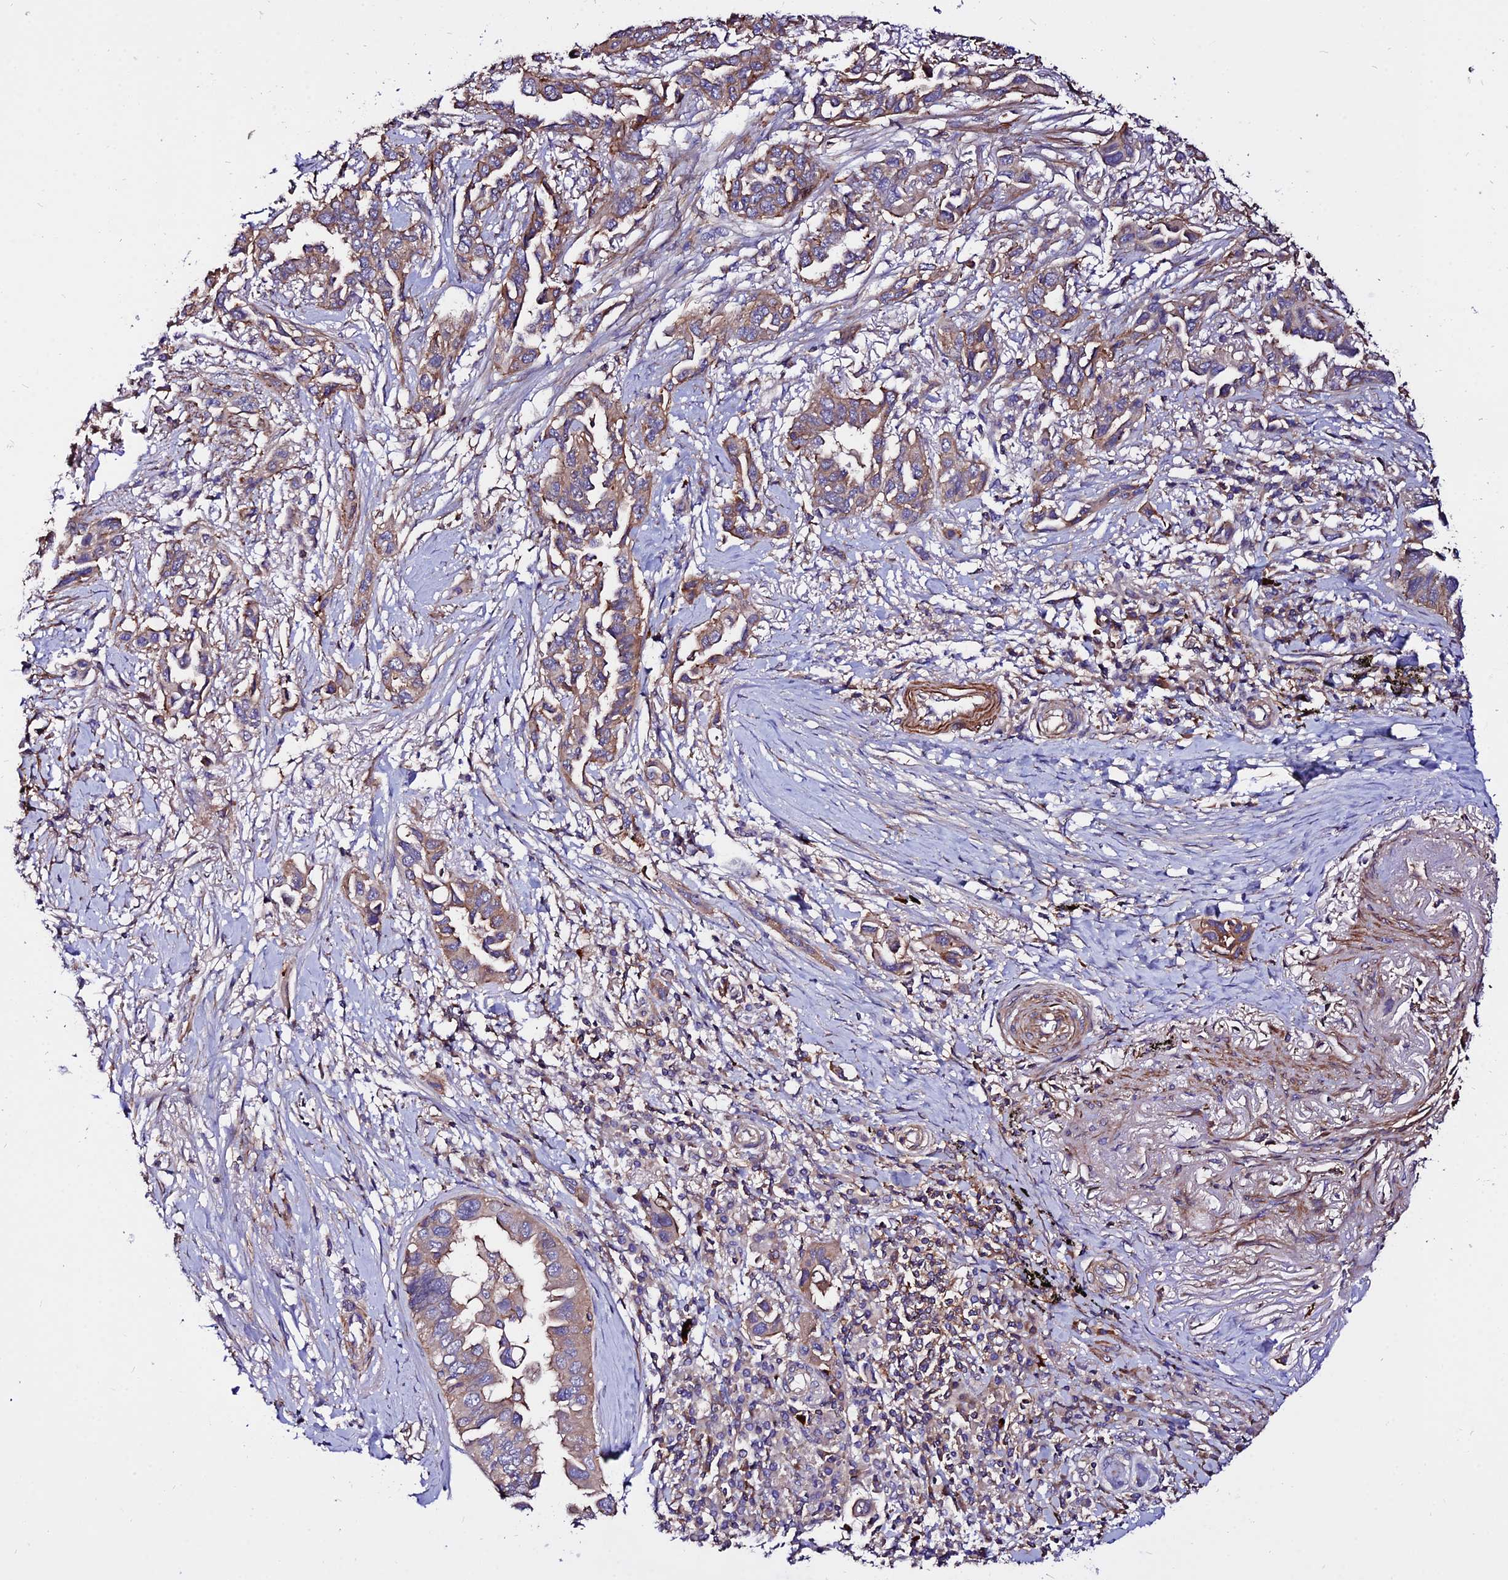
{"staining": {"intensity": "moderate", "quantity": "25%-75%", "location": "cytoplasmic/membranous"}, "tissue": "lung cancer", "cell_type": "Tumor cells", "image_type": "cancer", "snomed": [{"axis": "morphology", "description": "Adenocarcinoma, NOS"}, {"axis": "topography", "description": "Lung"}], "caption": "Protein expression analysis of adenocarcinoma (lung) shows moderate cytoplasmic/membranous positivity in about 25%-75% of tumor cells. The staining is performed using DAB (3,3'-diaminobenzidine) brown chromogen to label protein expression. The nuclei are counter-stained blue using hematoxylin.", "gene": "PYM1", "patient": {"sex": "female", "age": 76}}